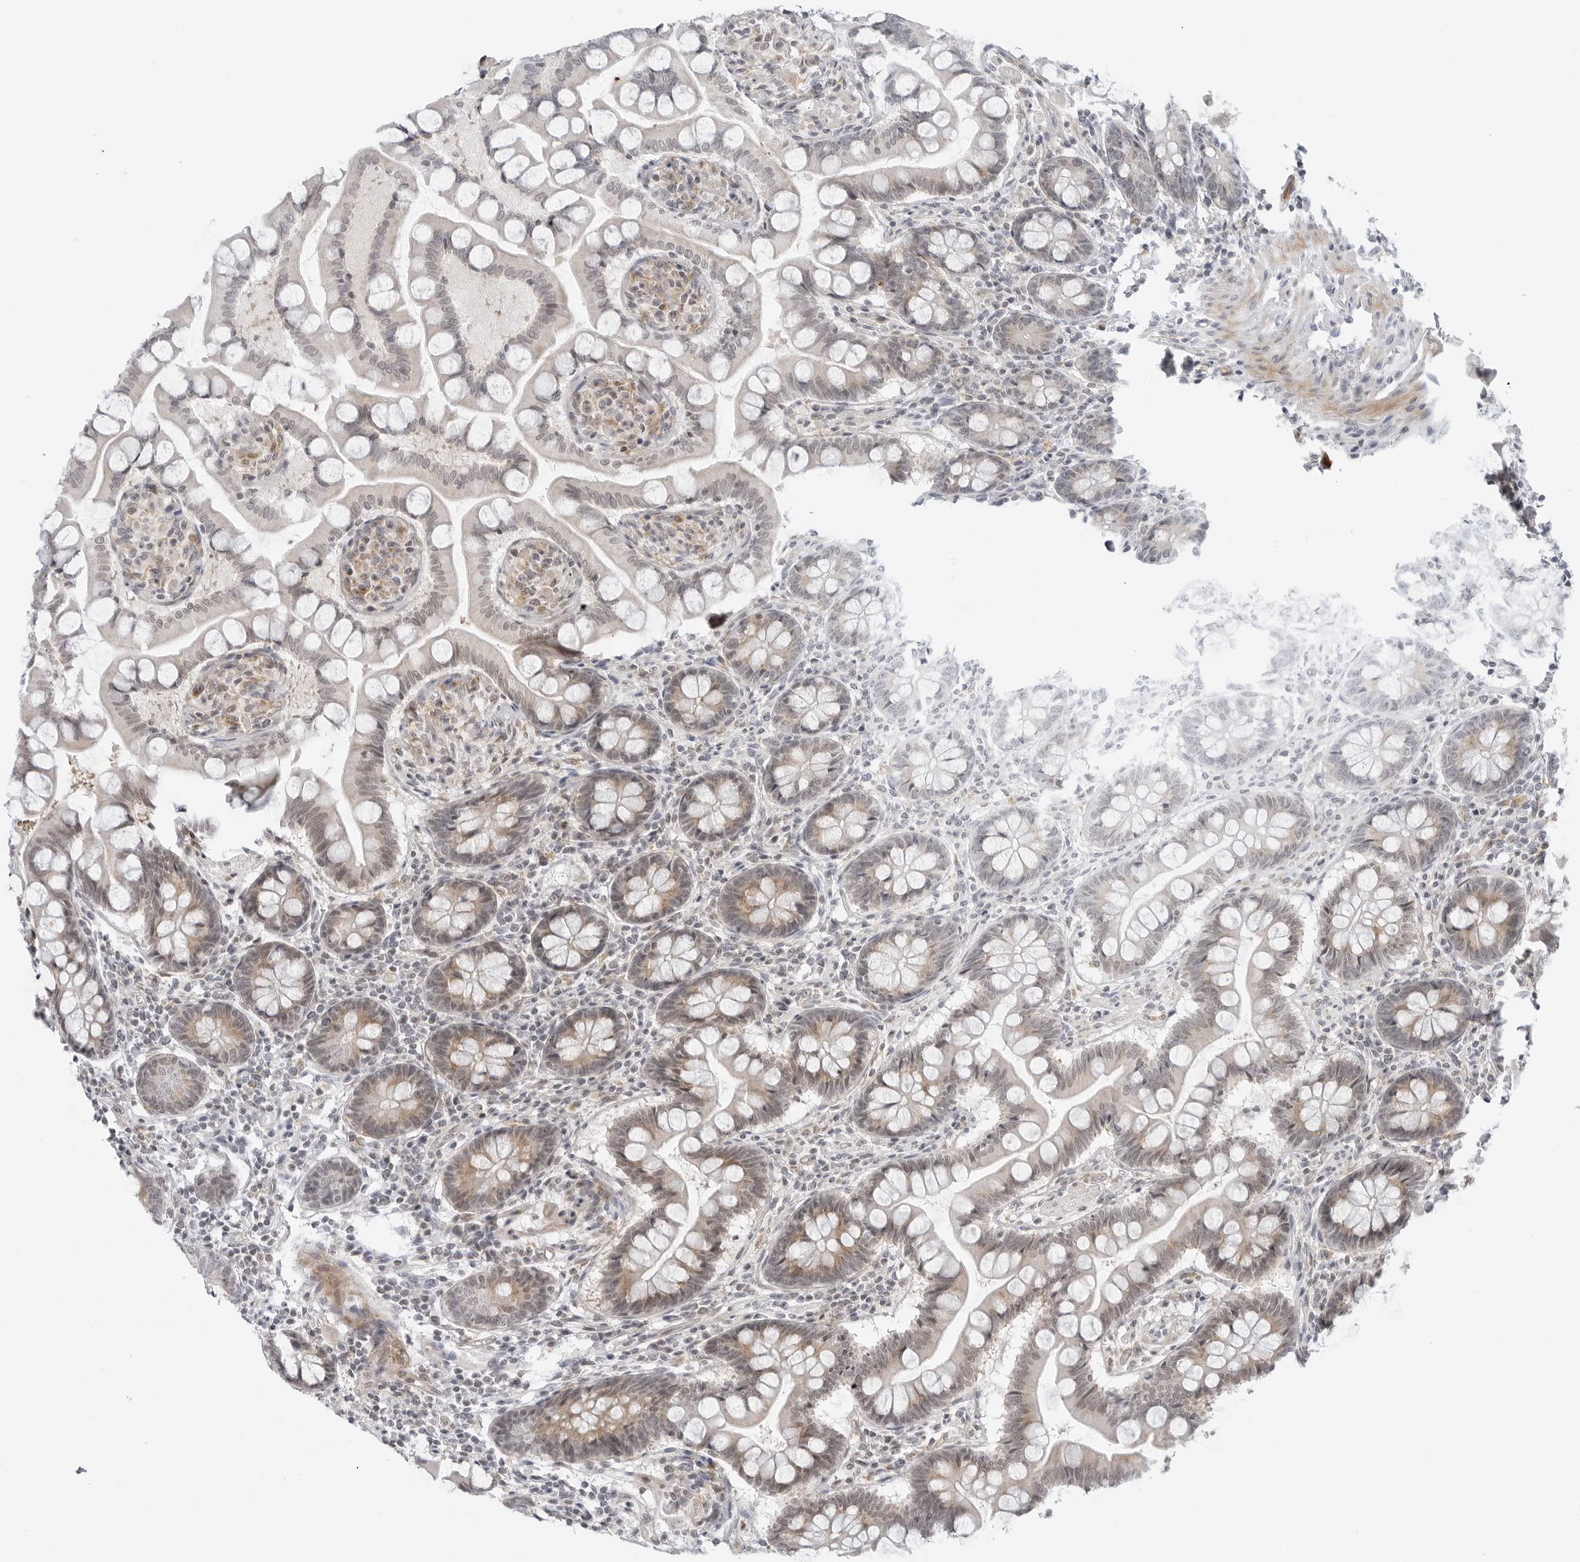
{"staining": {"intensity": "weak", "quantity": "25%-75%", "location": "cytoplasmic/membranous,nuclear"}, "tissue": "small intestine", "cell_type": "Glandular cells", "image_type": "normal", "snomed": [{"axis": "morphology", "description": "Normal tissue, NOS"}, {"axis": "topography", "description": "Small intestine"}], "caption": "The micrograph reveals immunohistochemical staining of normal small intestine. There is weak cytoplasmic/membranous,nuclear positivity is seen in about 25%-75% of glandular cells. (DAB (3,3'-diaminobenzidine) IHC with brightfield microscopy, high magnification).", "gene": "SUGCT", "patient": {"sex": "male", "age": 41}}